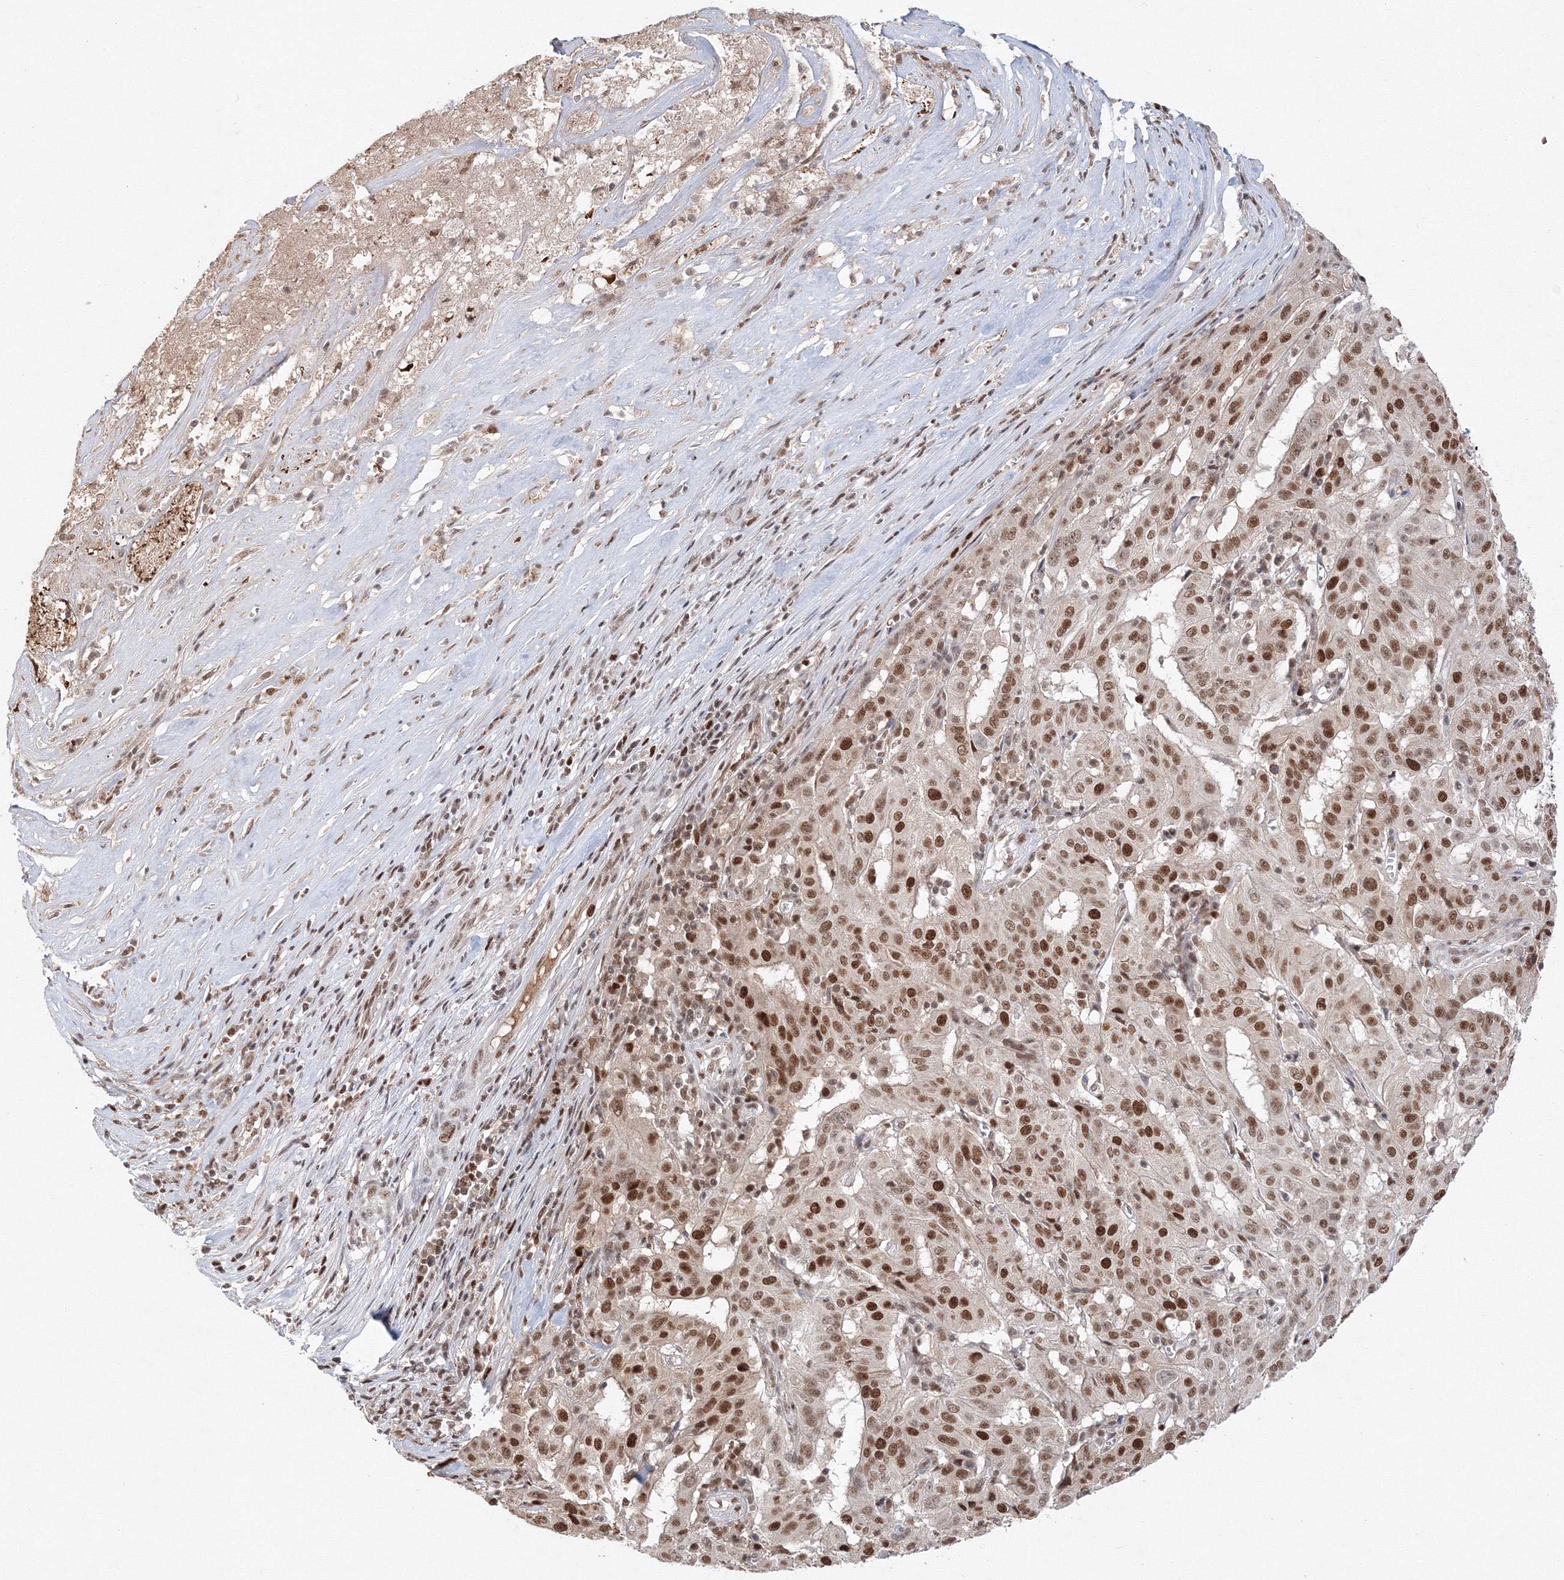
{"staining": {"intensity": "strong", "quantity": "25%-75%", "location": "nuclear"}, "tissue": "pancreatic cancer", "cell_type": "Tumor cells", "image_type": "cancer", "snomed": [{"axis": "morphology", "description": "Adenocarcinoma, NOS"}, {"axis": "topography", "description": "Pancreas"}], "caption": "Protein expression analysis of human pancreatic adenocarcinoma reveals strong nuclear expression in about 25%-75% of tumor cells. (DAB (3,3'-diaminobenzidine) IHC, brown staining for protein, blue staining for nuclei).", "gene": "IWS1", "patient": {"sex": "male", "age": 63}}